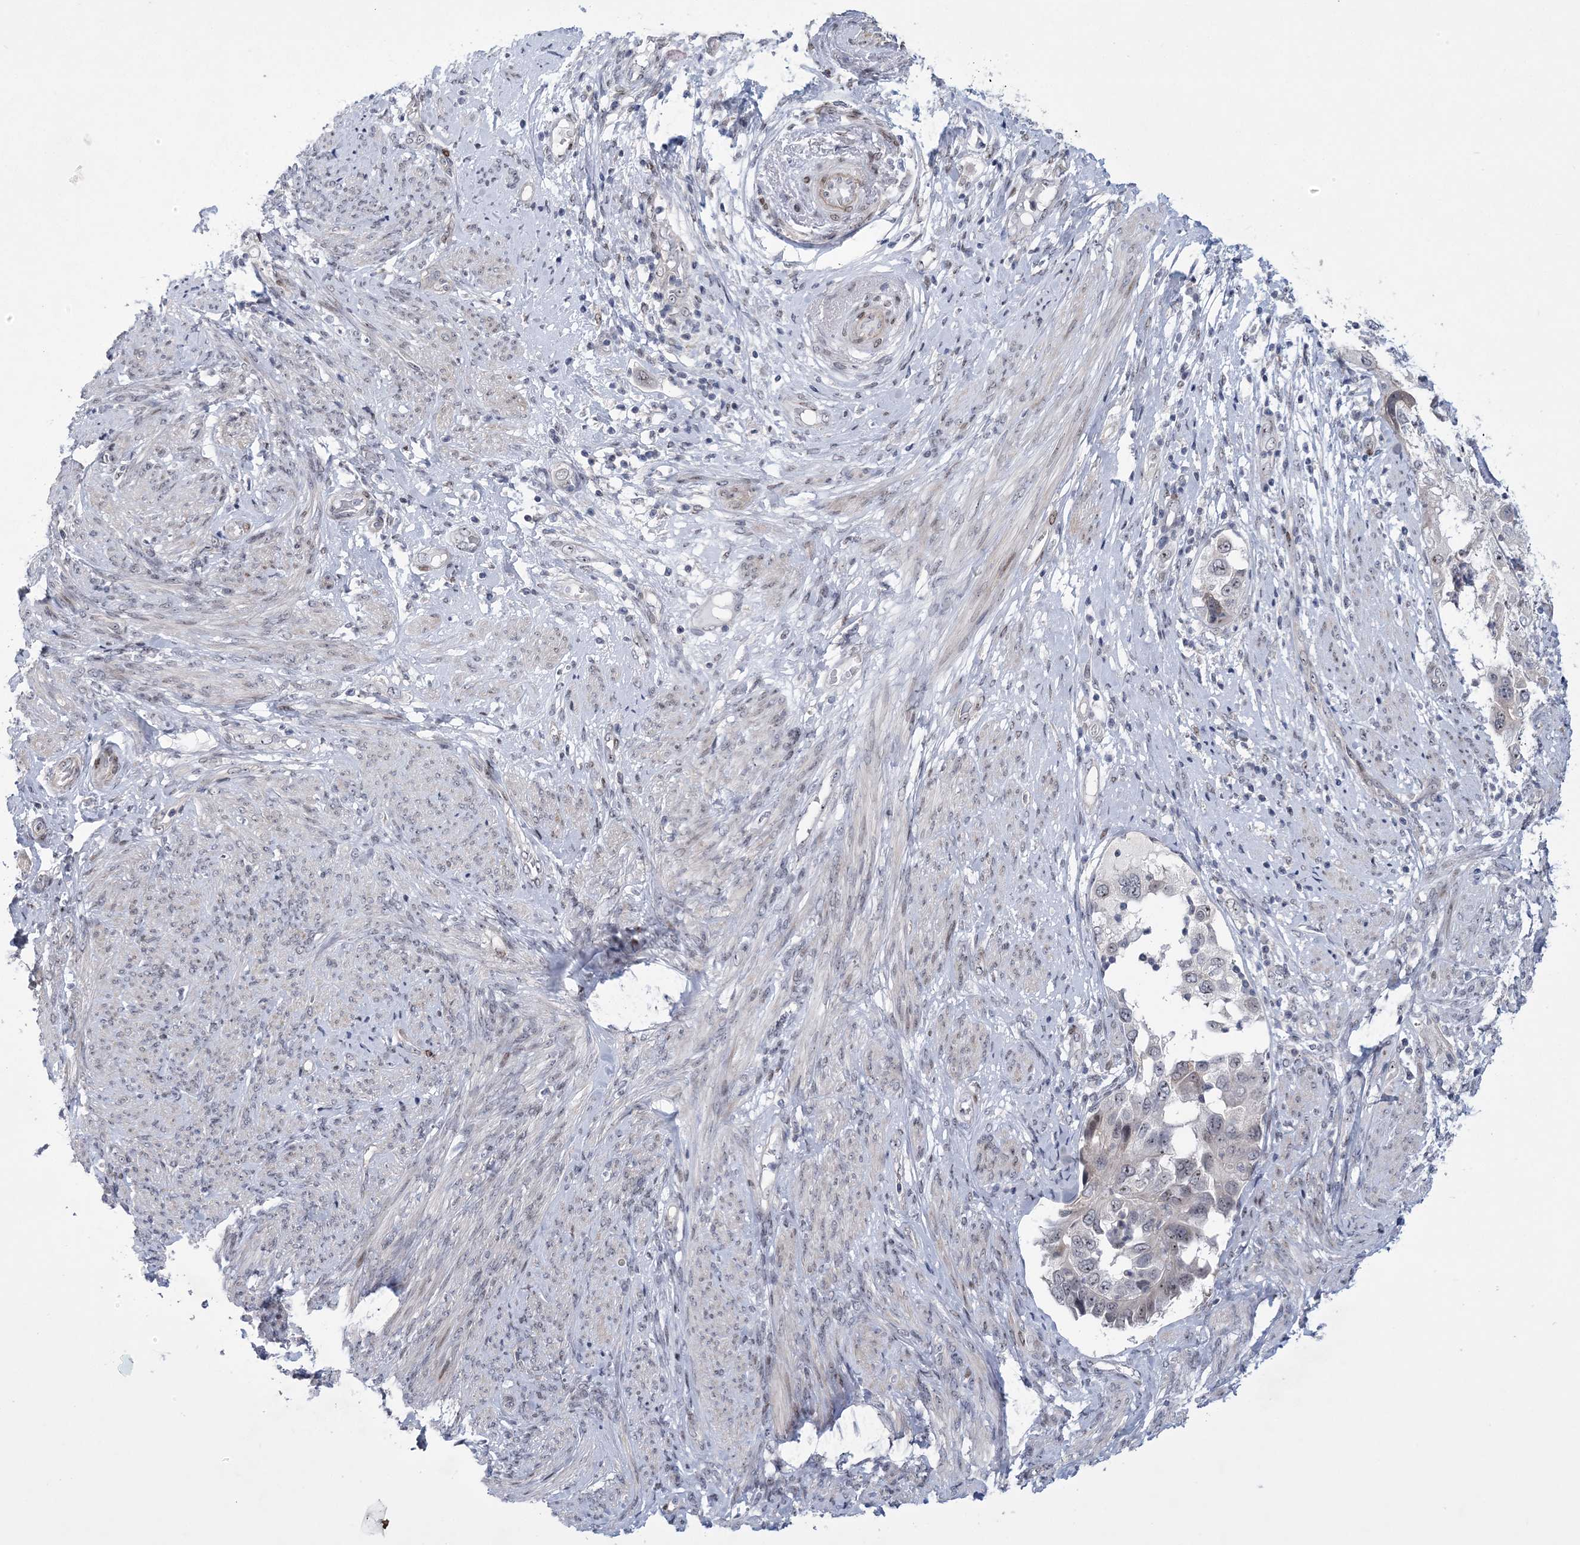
{"staining": {"intensity": "negative", "quantity": "none", "location": "none"}, "tissue": "endometrial cancer", "cell_type": "Tumor cells", "image_type": "cancer", "snomed": [{"axis": "morphology", "description": "Adenocarcinoma, NOS"}, {"axis": "topography", "description": "Endometrium"}], "caption": "Immunohistochemistry (IHC) histopathology image of neoplastic tissue: endometrial cancer stained with DAB (3,3'-diaminobenzidine) demonstrates no significant protein expression in tumor cells. (DAB immunohistochemistry (IHC), high magnification).", "gene": "HOMEZ", "patient": {"sex": "female", "age": 85}}